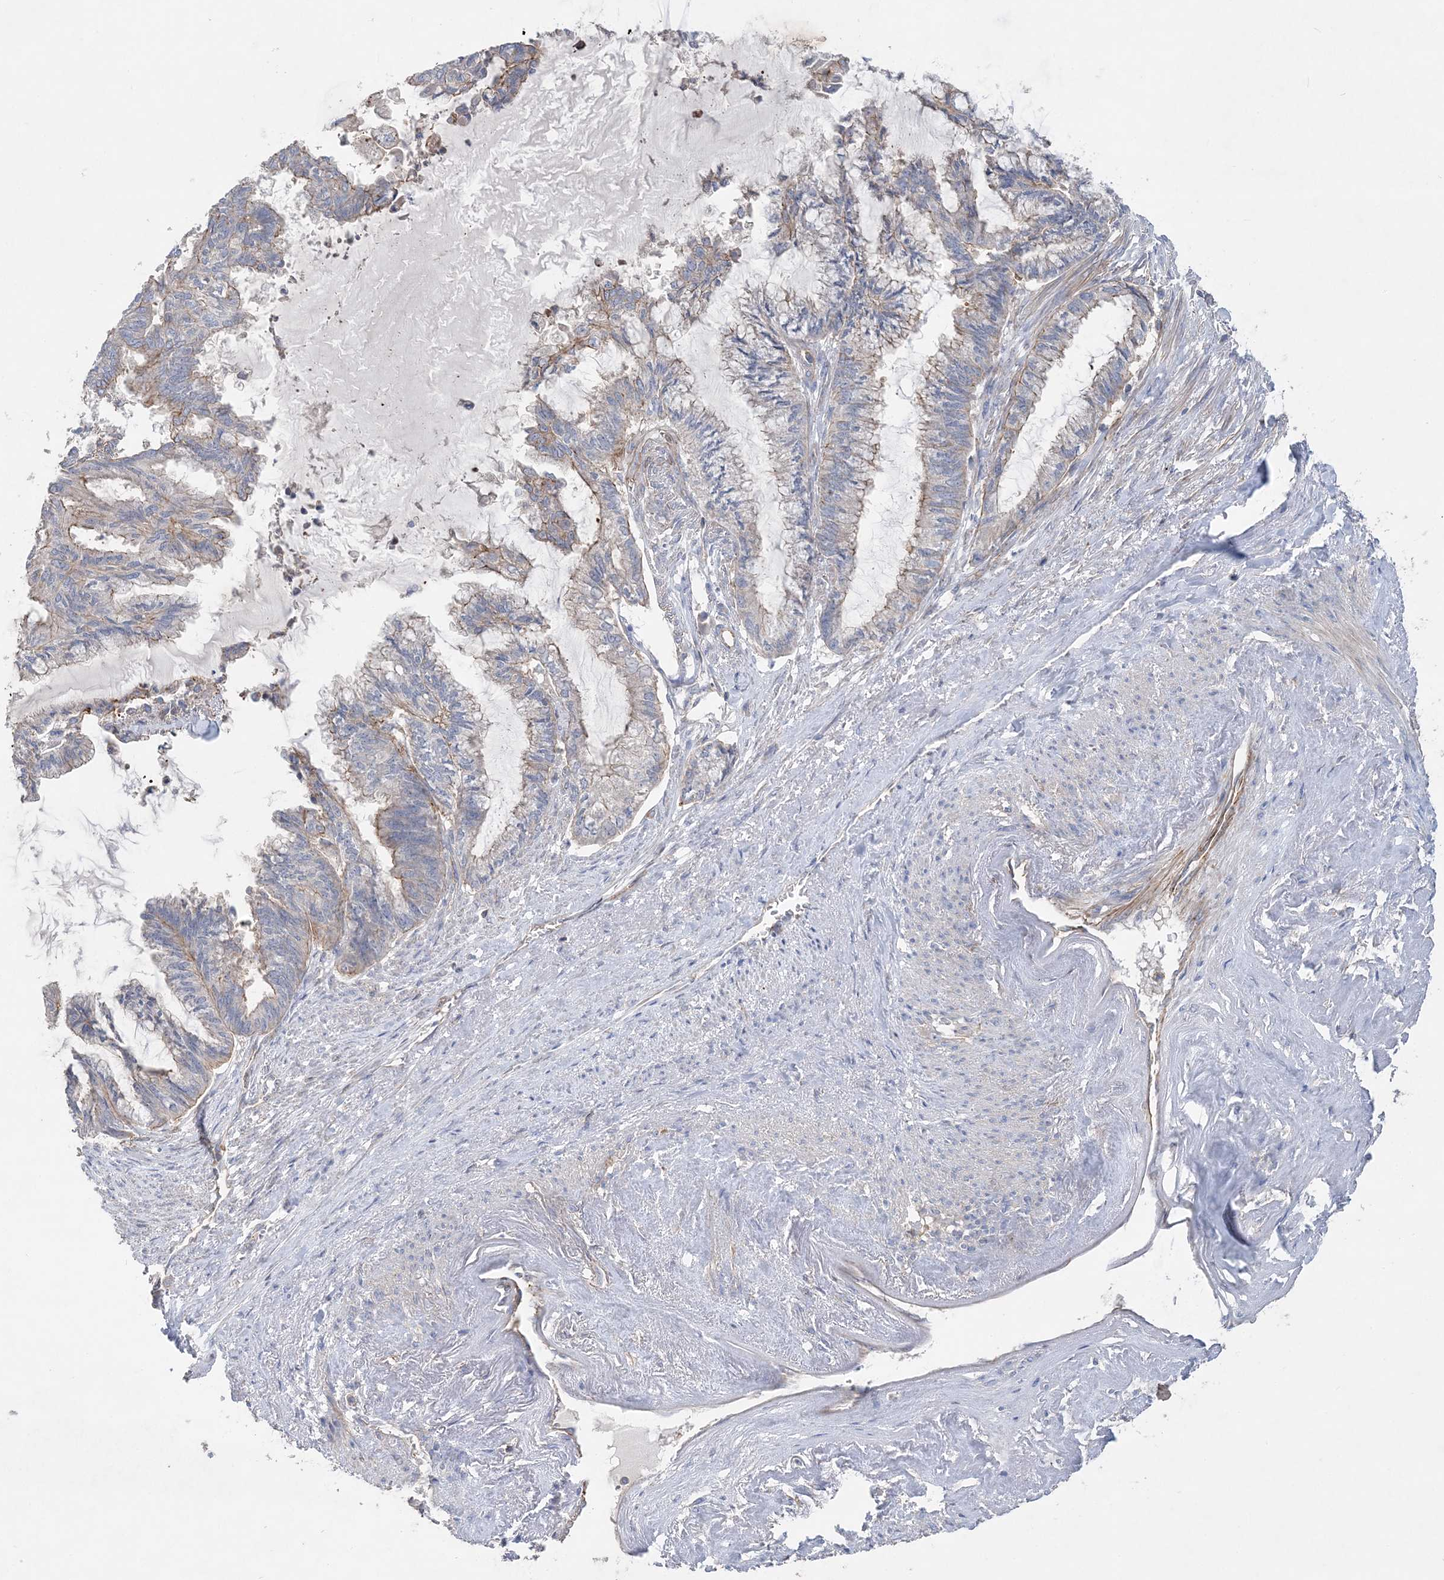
{"staining": {"intensity": "moderate", "quantity": "<25%", "location": "cytoplasmic/membranous"}, "tissue": "endometrial cancer", "cell_type": "Tumor cells", "image_type": "cancer", "snomed": [{"axis": "morphology", "description": "Adenocarcinoma, NOS"}, {"axis": "topography", "description": "Endometrium"}], "caption": "A low amount of moderate cytoplasmic/membranous positivity is identified in approximately <25% of tumor cells in adenocarcinoma (endometrial) tissue.", "gene": "PIGC", "patient": {"sex": "female", "age": 86}}